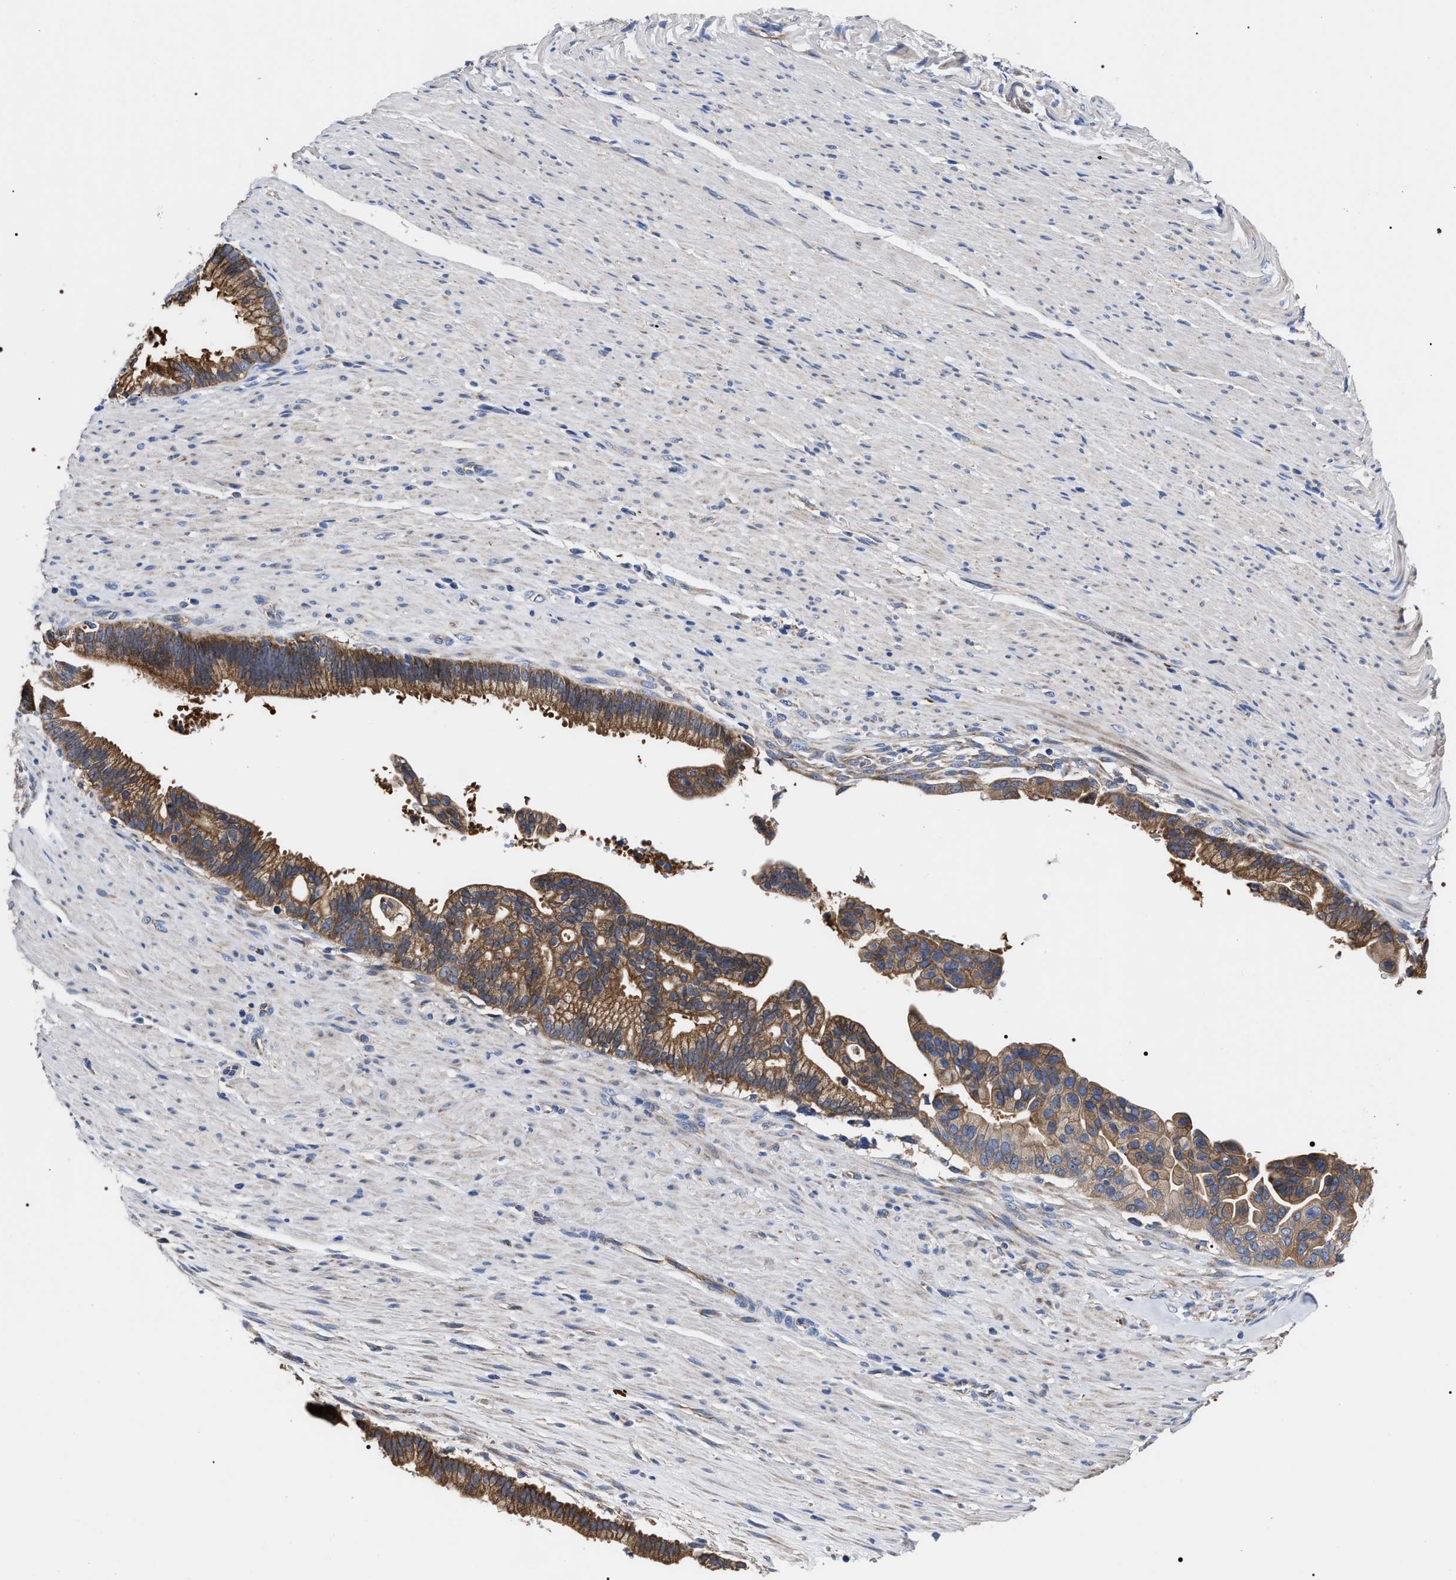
{"staining": {"intensity": "moderate", "quantity": ">75%", "location": "cytoplasmic/membranous"}, "tissue": "pancreatic cancer", "cell_type": "Tumor cells", "image_type": "cancer", "snomed": [{"axis": "morphology", "description": "Adenocarcinoma, NOS"}, {"axis": "topography", "description": "Pancreas"}], "caption": "Brown immunohistochemical staining in pancreatic adenocarcinoma reveals moderate cytoplasmic/membranous expression in about >75% of tumor cells.", "gene": "MACC1", "patient": {"sex": "male", "age": 69}}